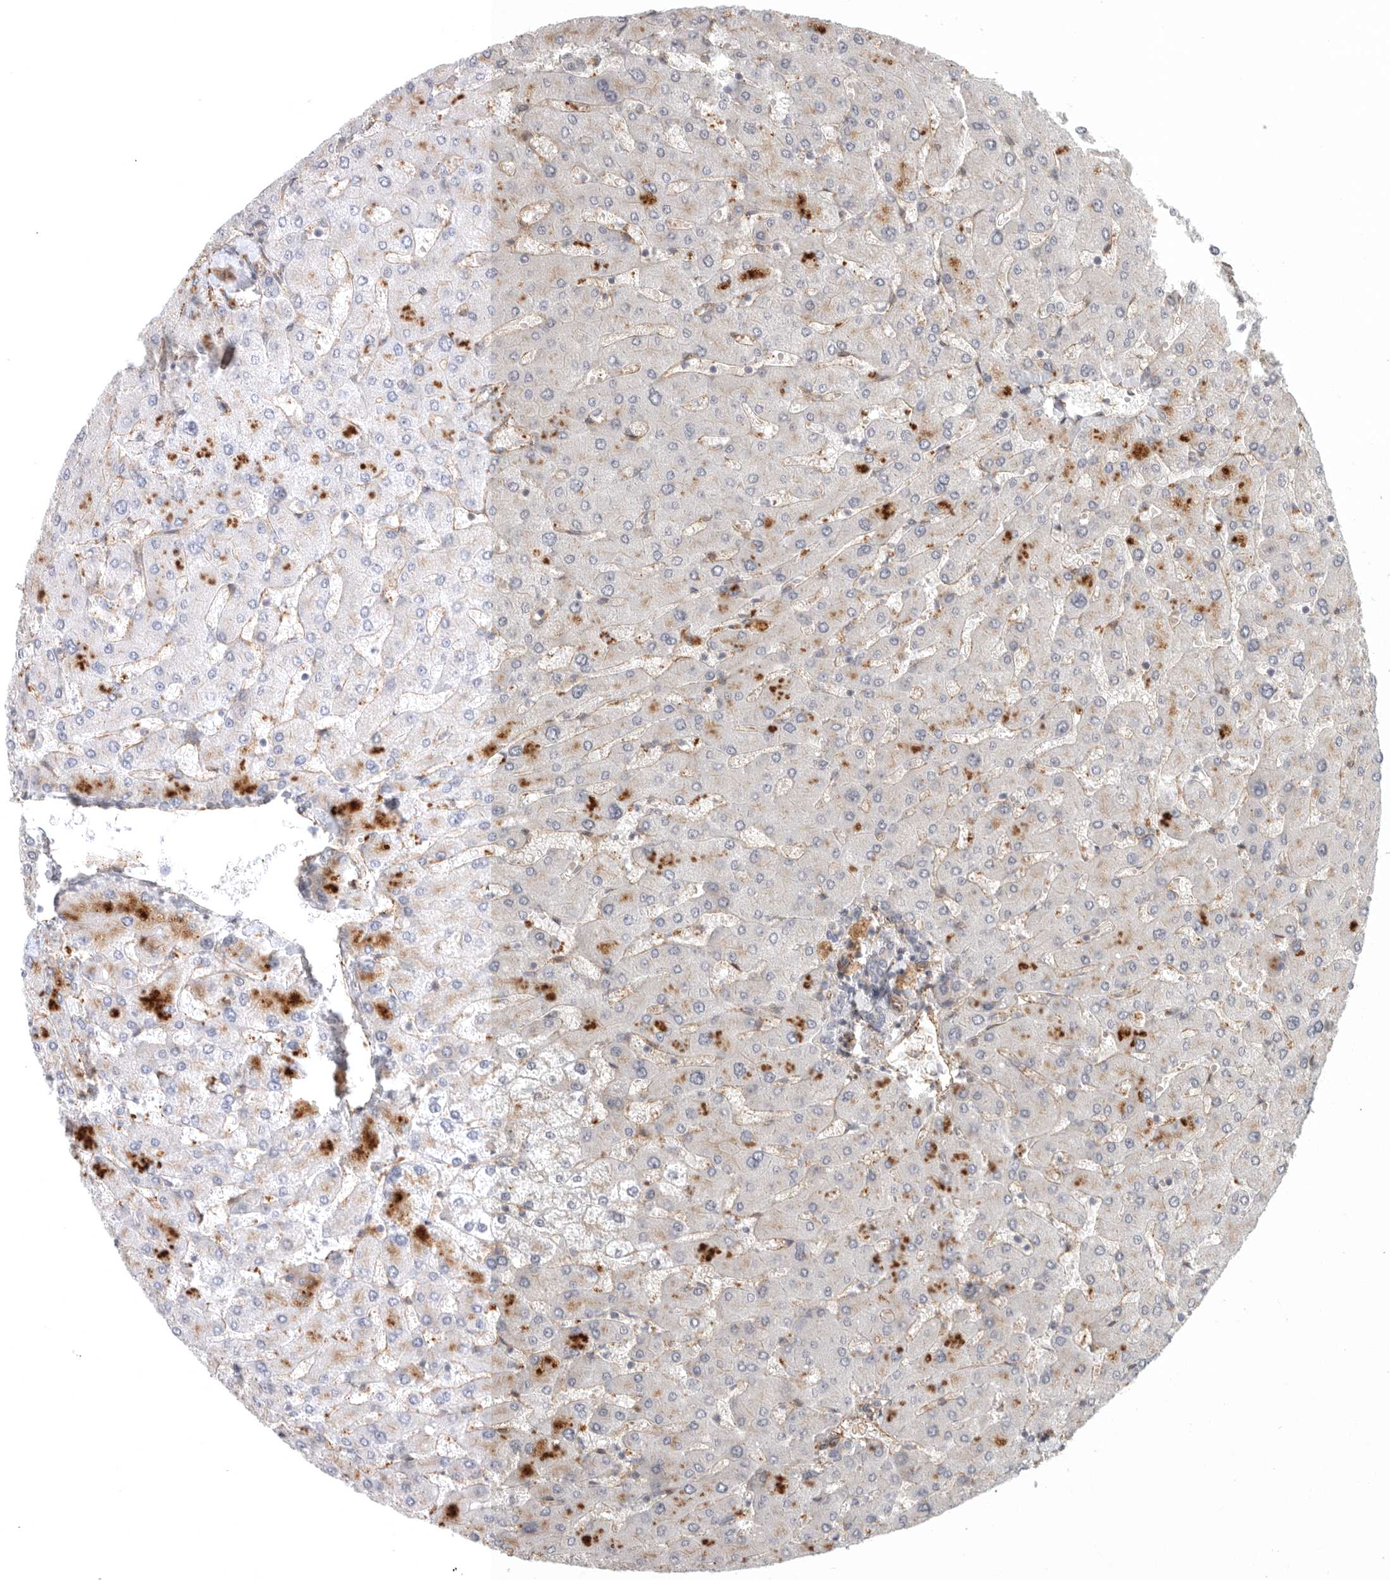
{"staining": {"intensity": "weak", "quantity": "<25%", "location": "cytoplasmic/membranous"}, "tissue": "liver", "cell_type": "Cholangiocytes", "image_type": "normal", "snomed": [{"axis": "morphology", "description": "Normal tissue, NOS"}, {"axis": "topography", "description": "Liver"}], "caption": "Liver stained for a protein using IHC displays no staining cholangiocytes.", "gene": "LONRF1", "patient": {"sex": "male", "age": 55}}